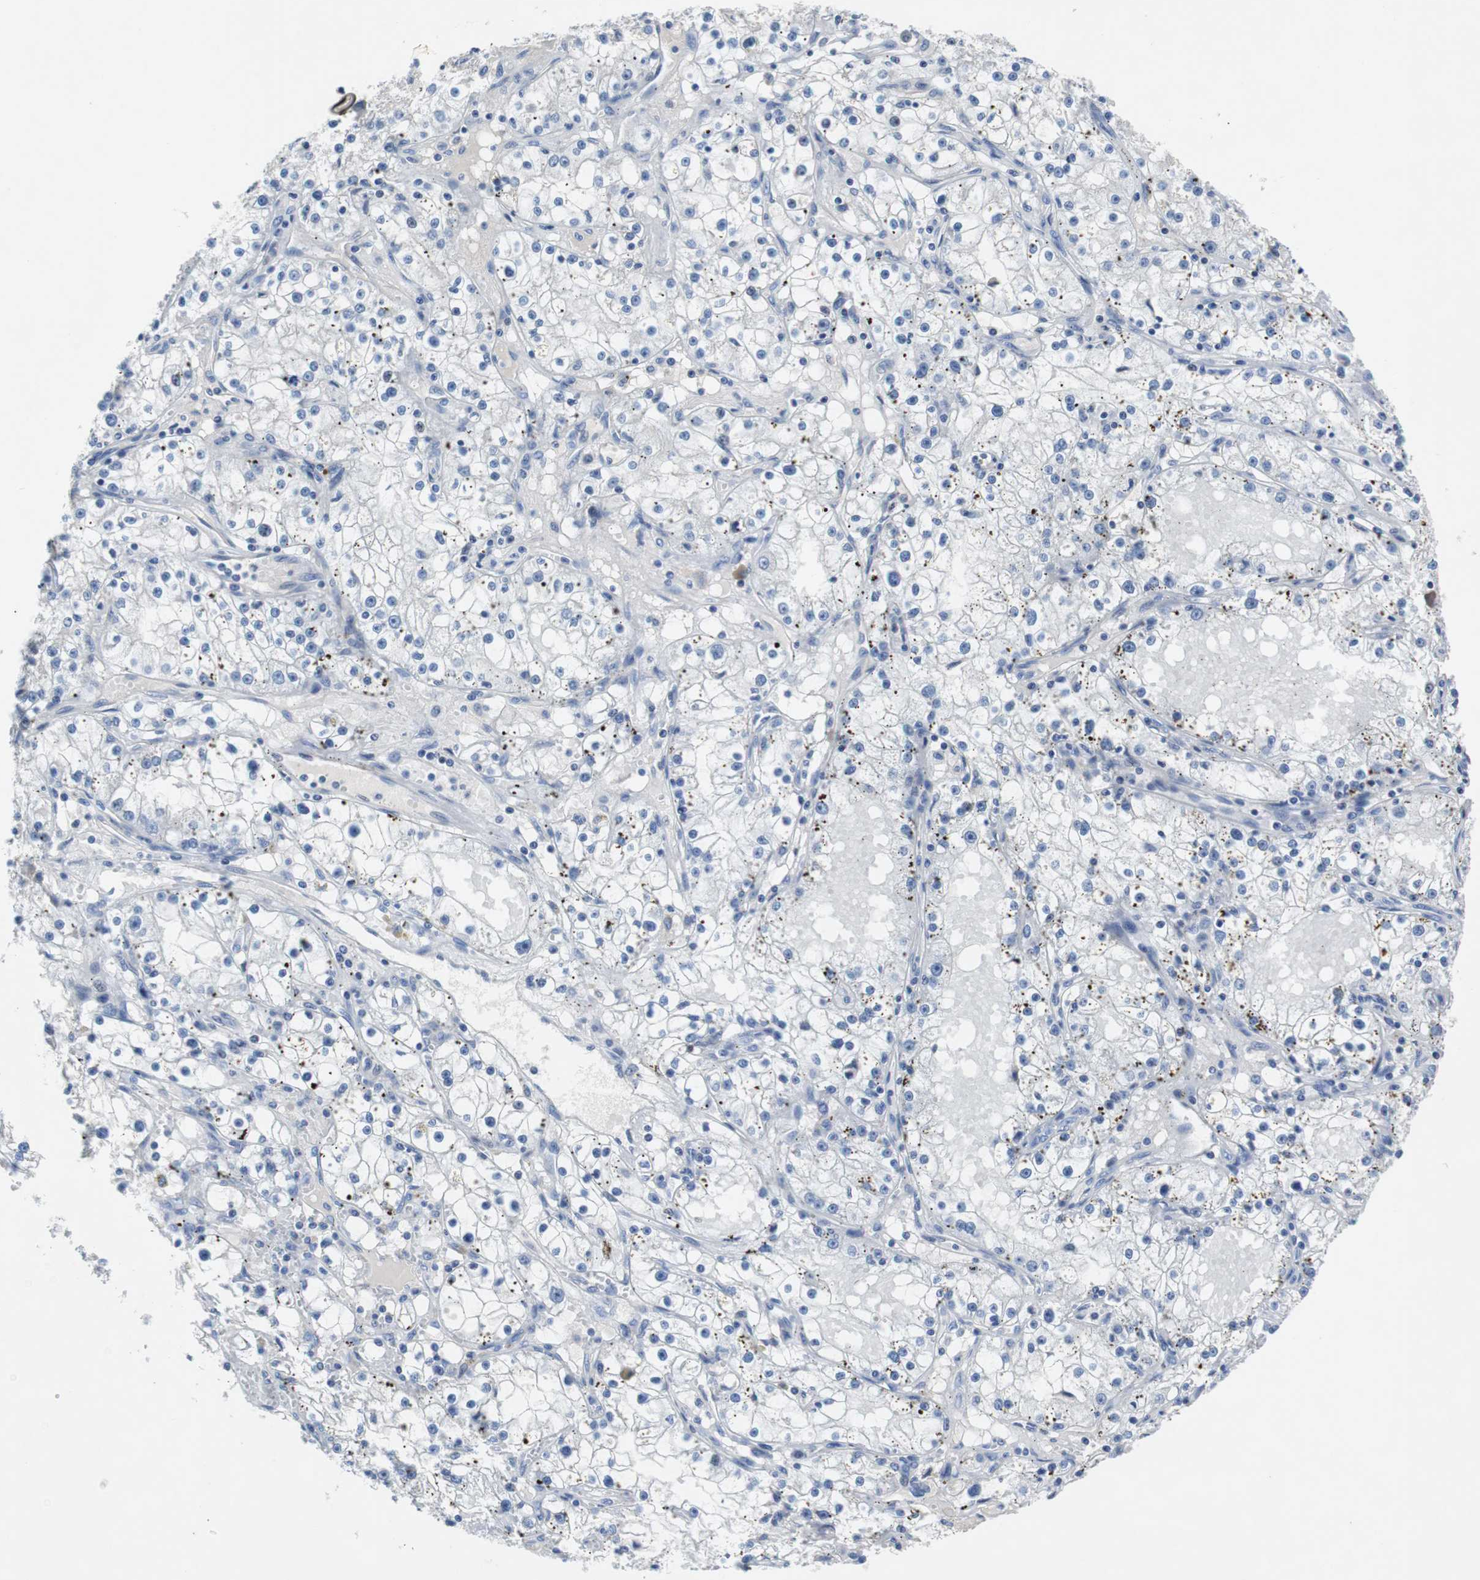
{"staining": {"intensity": "negative", "quantity": "none", "location": "none"}, "tissue": "renal cancer", "cell_type": "Tumor cells", "image_type": "cancer", "snomed": [{"axis": "morphology", "description": "Adenocarcinoma, NOS"}, {"axis": "topography", "description": "Kidney"}], "caption": "The immunohistochemistry histopathology image has no significant expression in tumor cells of renal cancer tissue. The staining was performed using DAB (3,3'-diaminobenzidine) to visualize the protein expression in brown, while the nuclei were stained in blue with hematoxylin (Magnification: 20x).", "gene": "EEF2K", "patient": {"sex": "male", "age": 56}}